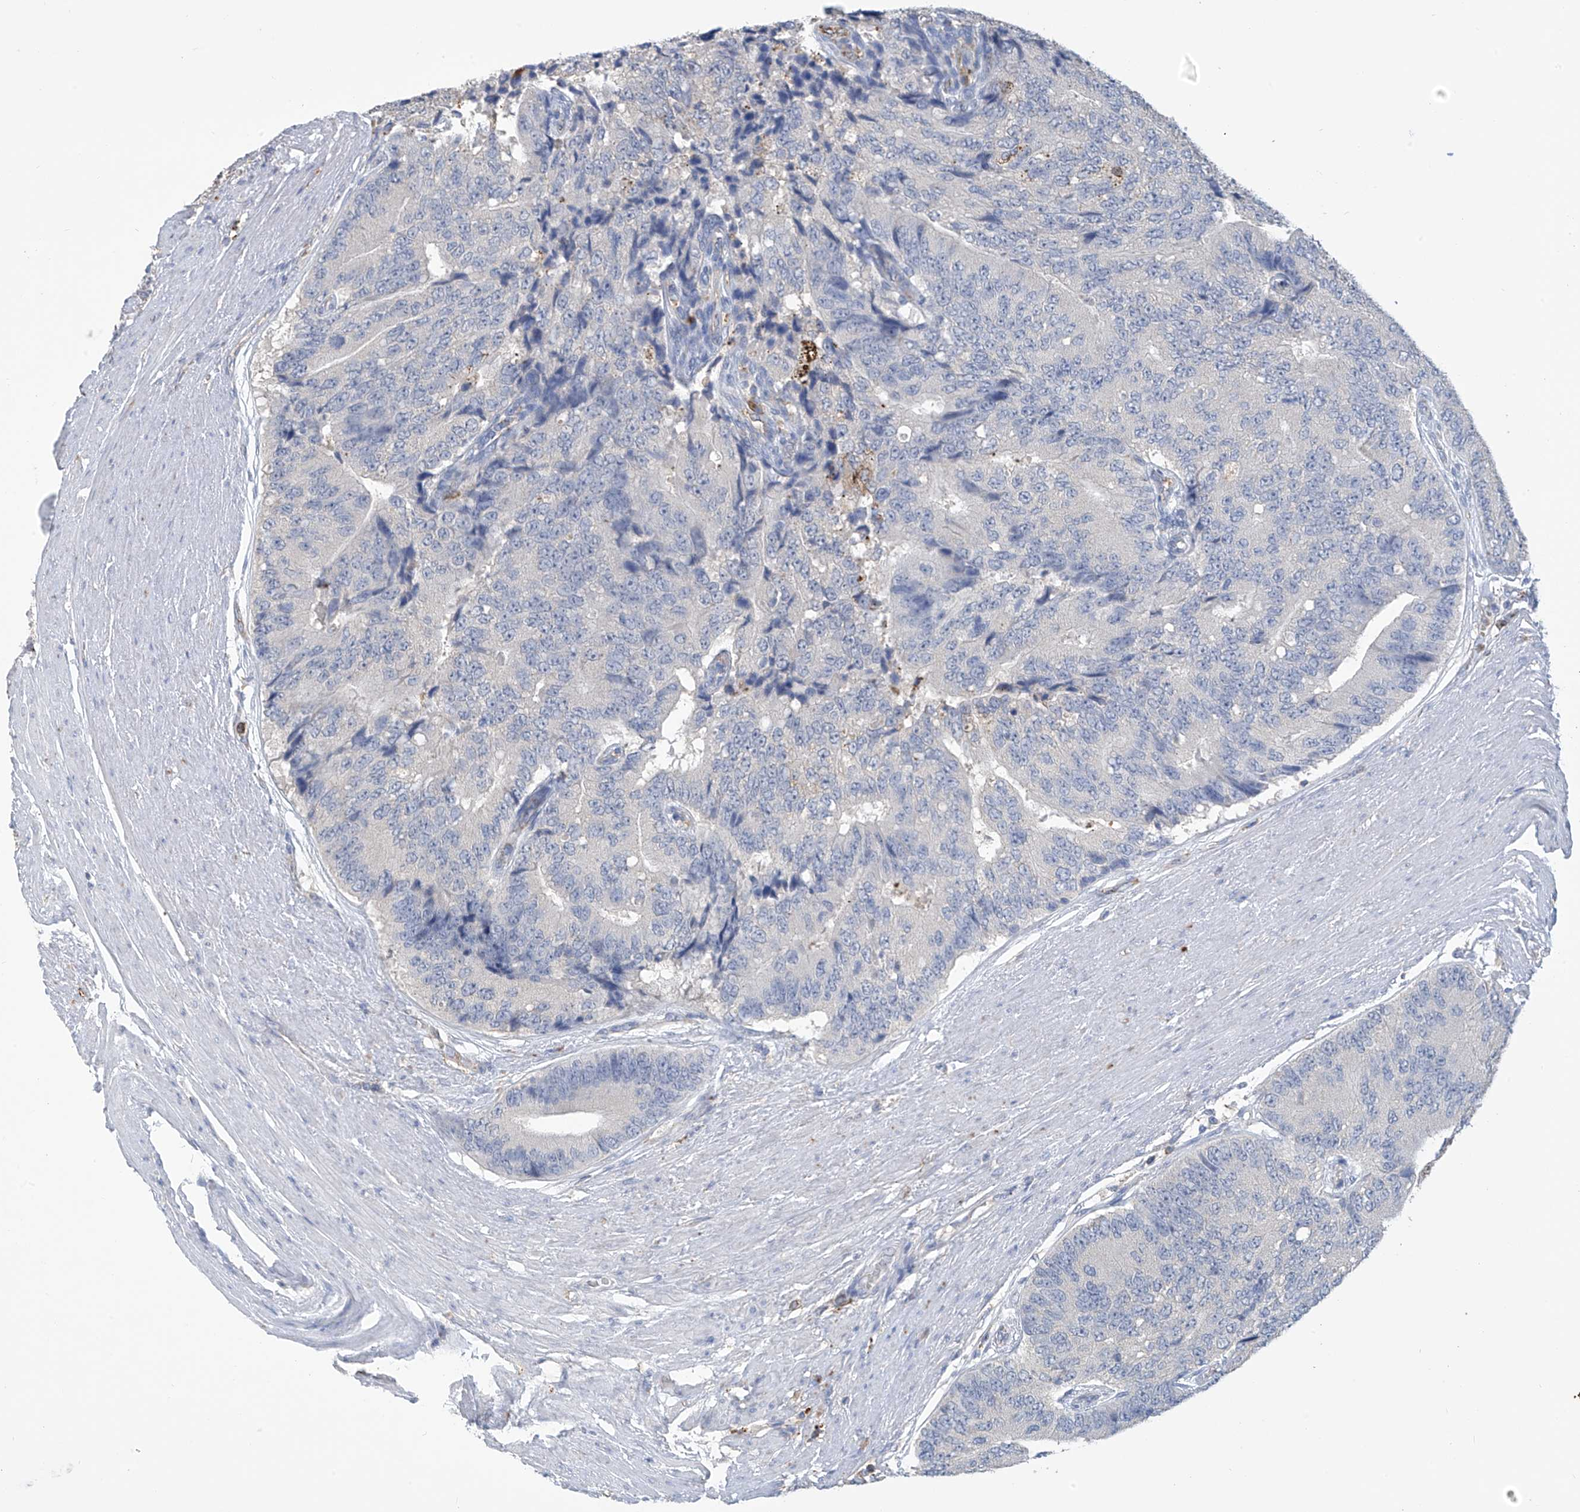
{"staining": {"intensity": "negative", "quantity": "none", "location": "none"}, "tissue": "prostate cancer", "cell_type": "Tumor cells", "image_type": "cancer", "snomed": [{"axis": "morphology", "description": "Adenocarcinoma, High grade"}, {"axis": "topography", "description": "Prostate"}], "caption": "A photomicrograph of human adenocarcinoma (high-grade) (prostate) is negative for staining in tumor cells. Nuclei are stained in blue.", "gene": "OGT", "patient": {"sex": "male", "age": 70}}